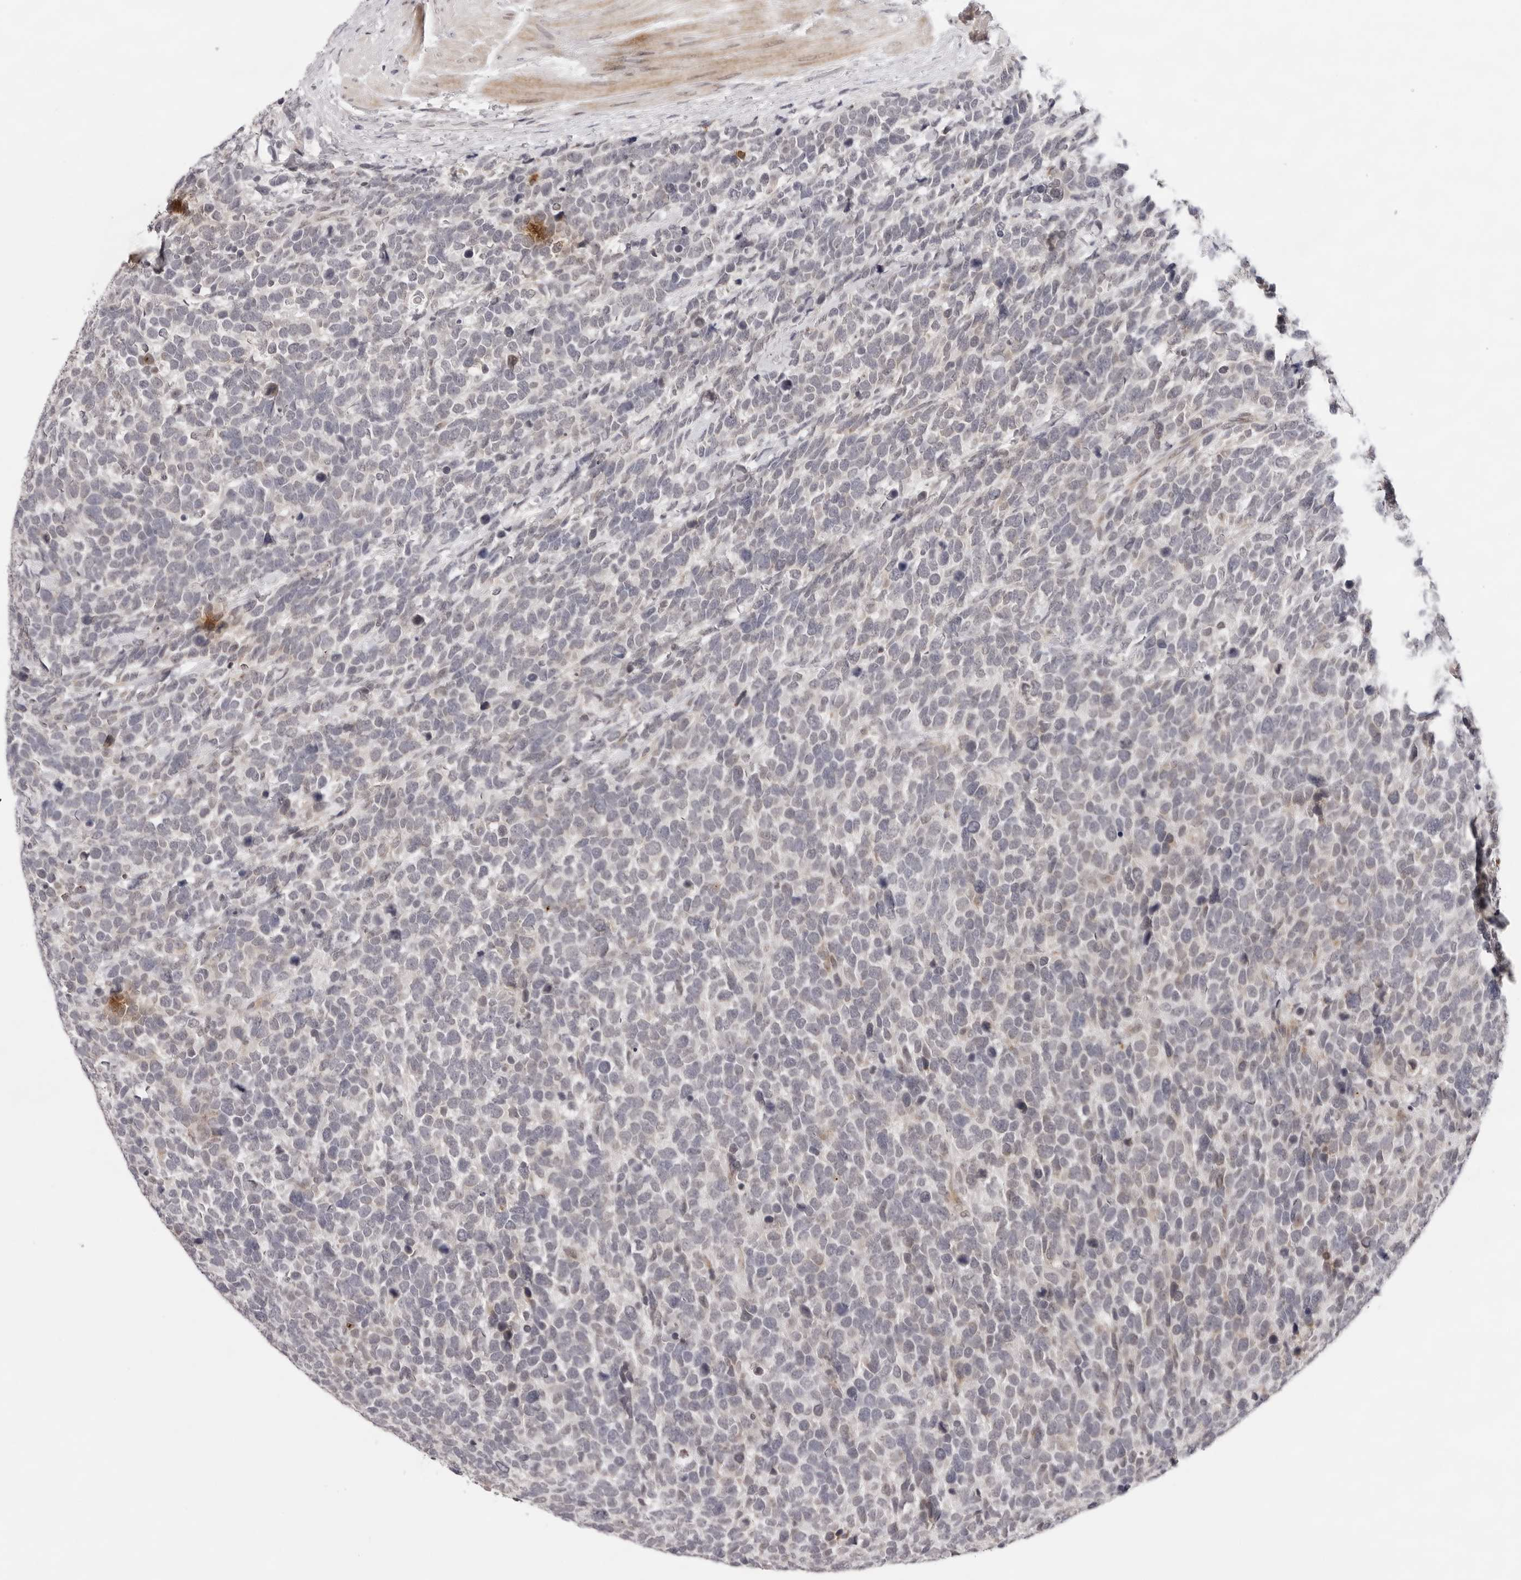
{"staining": {"intensity": "negative", "quantity": "none", "location": "none"}, "tissue": "urothelial cancer", "cell_type": "Tumor cells", "image_type": "cancer", "snomed": [{"axis": "morphology", "description": "Urothelial carcinoma, High grade"}, {"axis": "topography", "description": "Urinary bladder"}], "caption": "Urothelial cancer was stained to show a protein in brown. There is no significant positivity in tumor cells. (DAB (3,3'-diaminobenzidine) IHC, high magnification).", "gene": "IL17RA", "patient": {"sex": "female", "age": 82}}